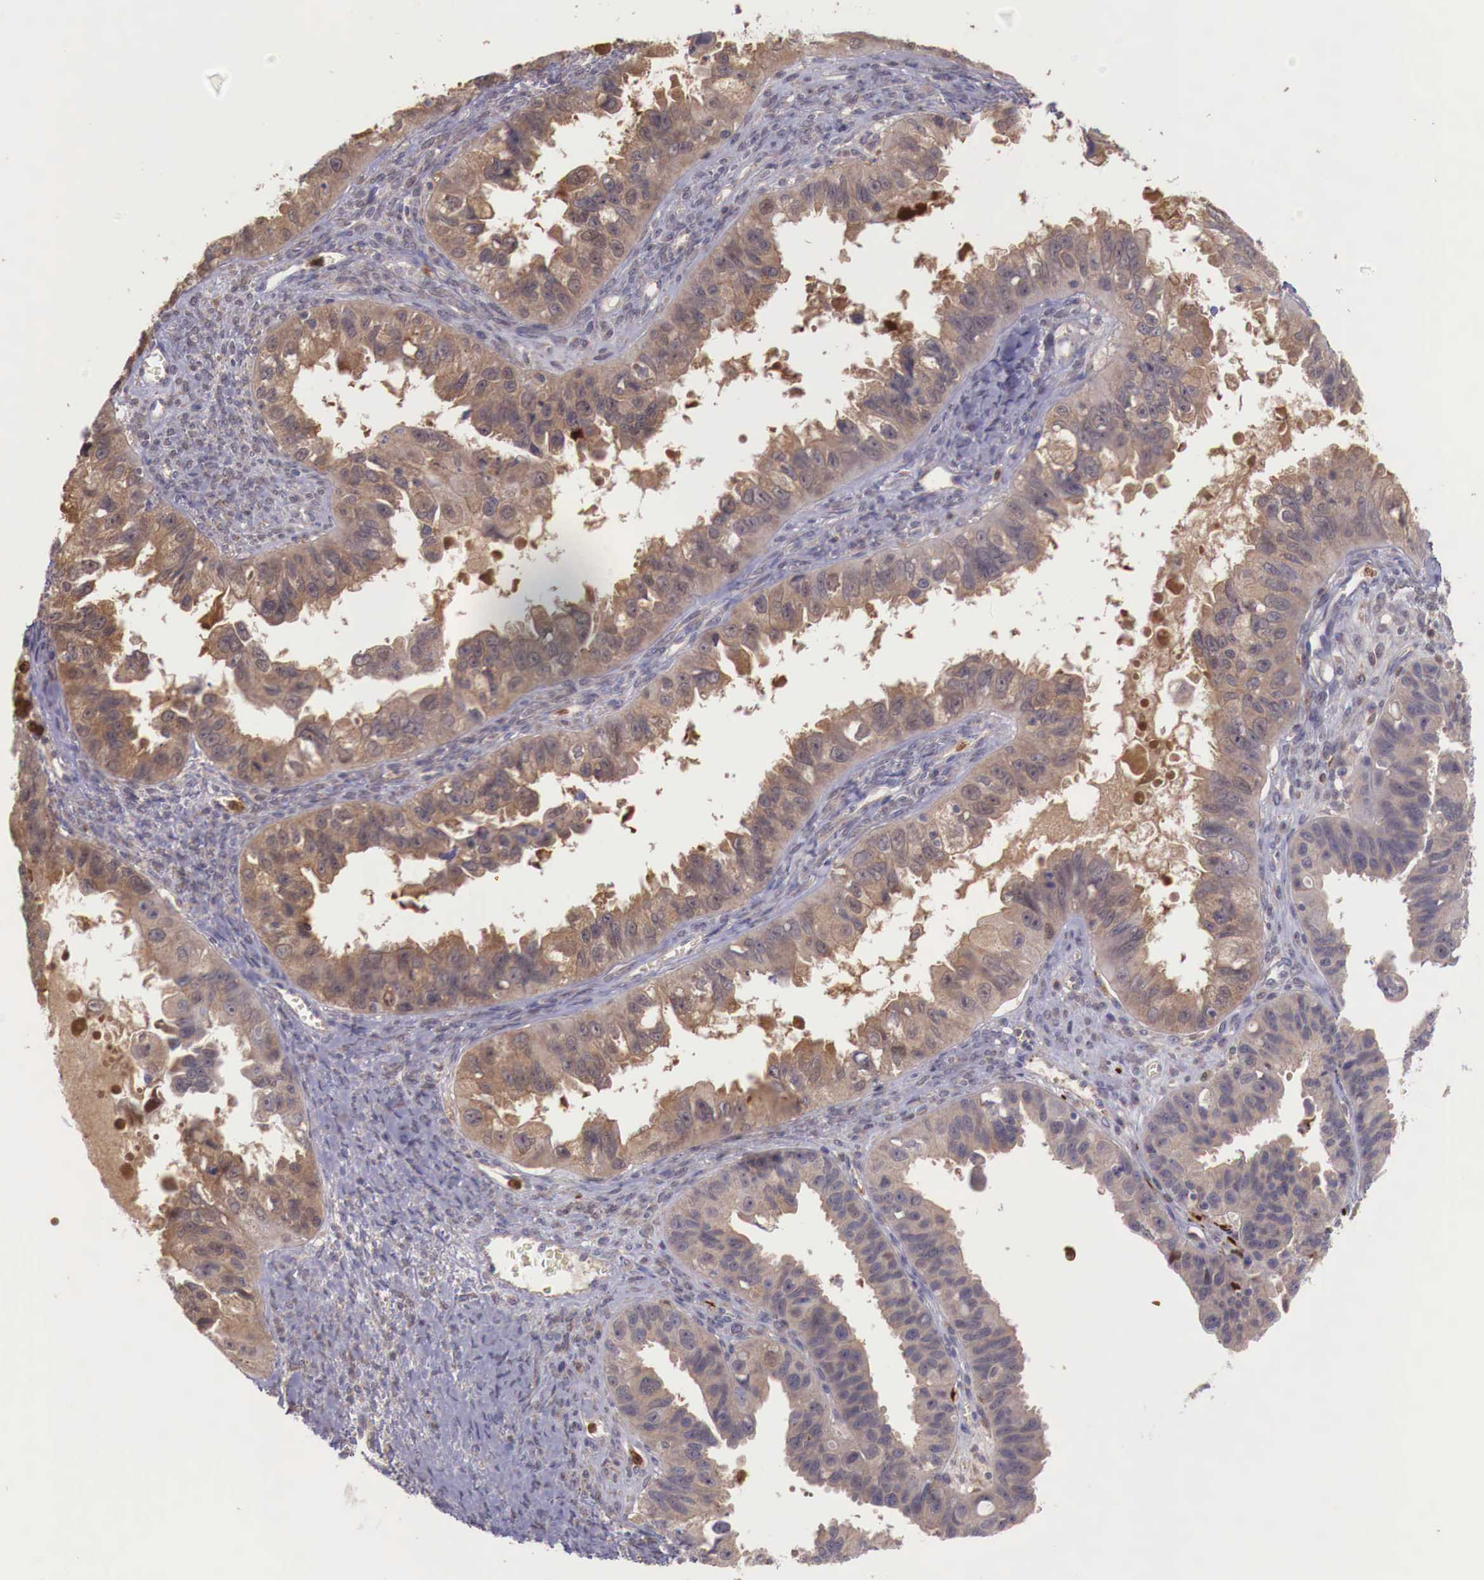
{"staining": {"intensity": "moderate", "quantity": ">75%", "location": "cytoplasmic/membranous"}, "tissue": "ovarian cancer", "cell_type": "Tumor cells", "image_type": "cancer", "snomed": [{"axis": "morphology", "description": "Carcinoma, endometroid"}, {"axis": "topography", "description": "Ovary"}], "caption": "Human ovarian cancer stained with a brown dye demonstrates moderate cytoplasmic/membranous positive expression in approximately >75% of tumor cells.", "gene": "GAB2", "patient": {"sex": "female", "age": 85}}